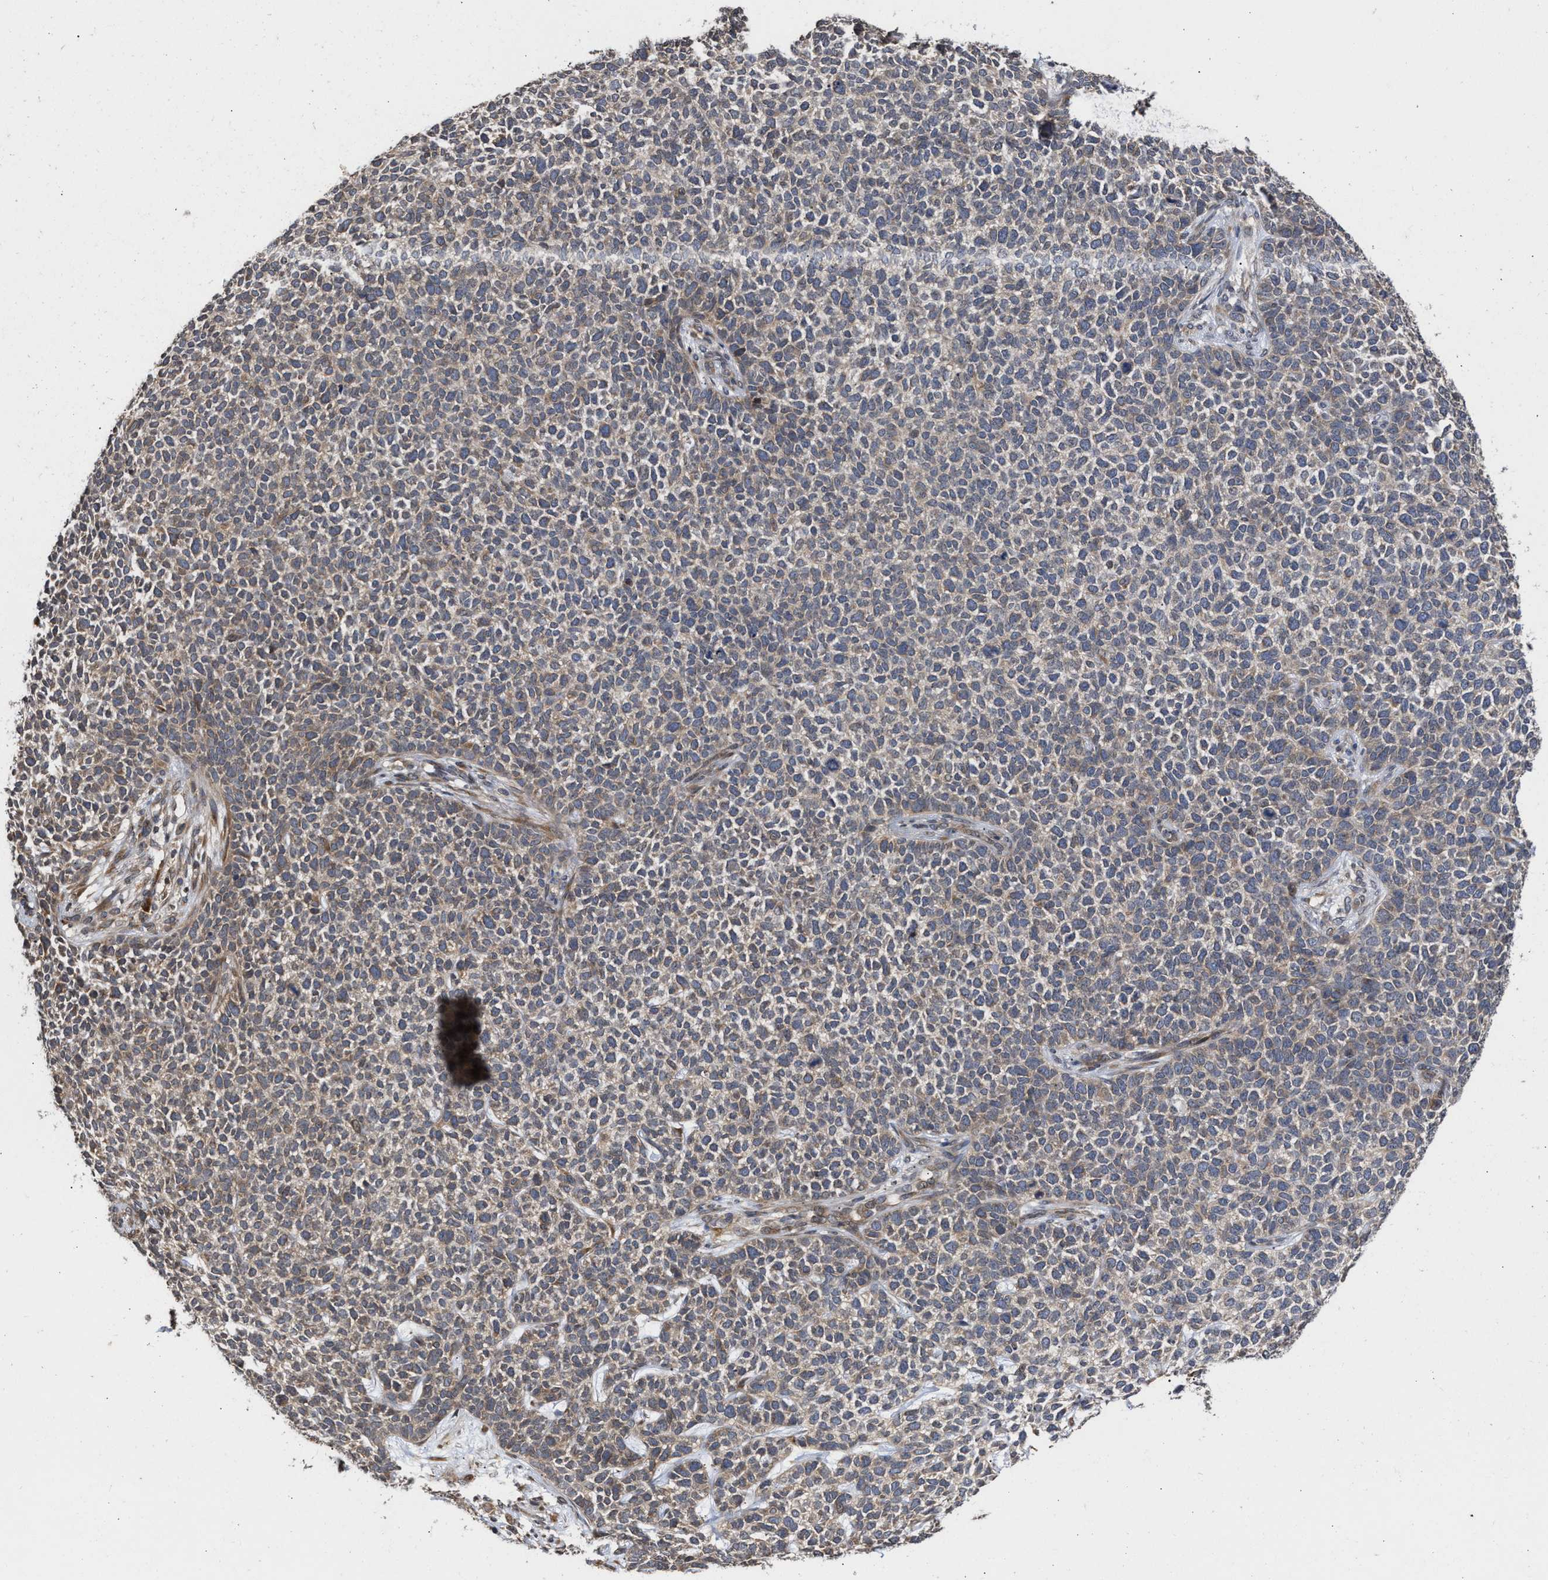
{"staining": {"intensity": "weak", "quantity": ">75%", "location": "cytoplasmic/membranous"}, "tissue": "skin cancer", "cell_type": "Tumor cells", "image_type": "cancer", "snomed": [{"axis": "morphology", "description": "Basal cell carcinoma"}, {"axis": "topography", "description": "Skin"}], "caption": "Brown immunohistochemical staining in human skin cancer exhibits weak cytoplasmic/membranous expression in about >75% of tumor cells.", "gene": "SAR1A", "patient": {"sex": "female", "age": 84}}